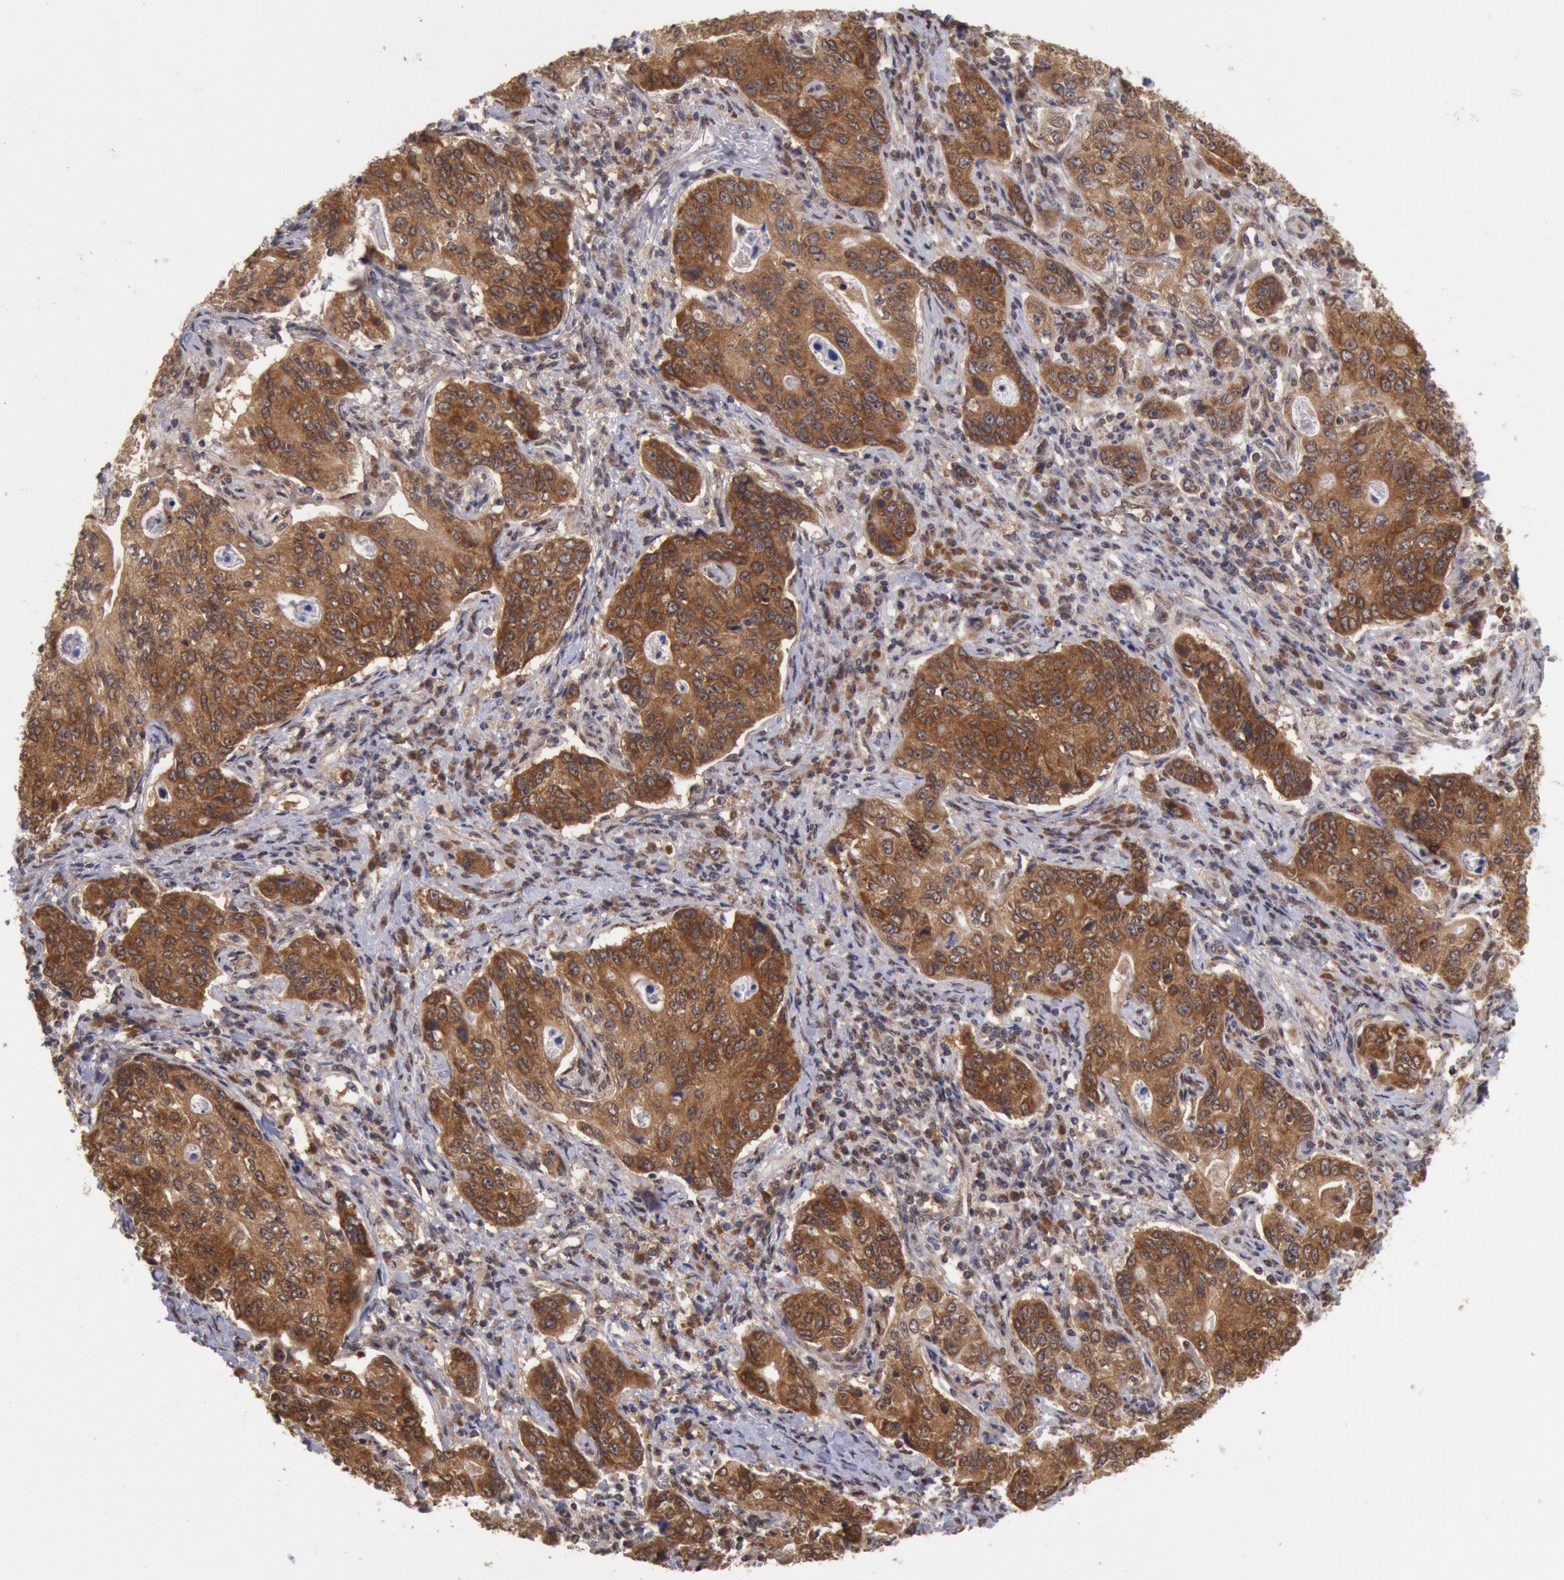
{"staining": {"intensity": "moderate", "quantity": ">75%", "location": "cytoplasmic/membranous"}, "tissue": "stomach cancer", "cell_type": "Tumor cells", "image_type": "cancer", "snomed": [{"axis": "morphology", "description": "Adenocarcinoma, NOS"}, {"axis": "topography", "description": "Esophagus"}, {"axis": "topography", "description": "Stomach"}], "caption": "Protein analysis of stomach cancer (adenocarcinoma) tissue shows moderate cytoplasmic/membranous expression in approximately >75% of tumor cells.", "gene": "STX17", "patient": {"sex": "male", "age": 74}}